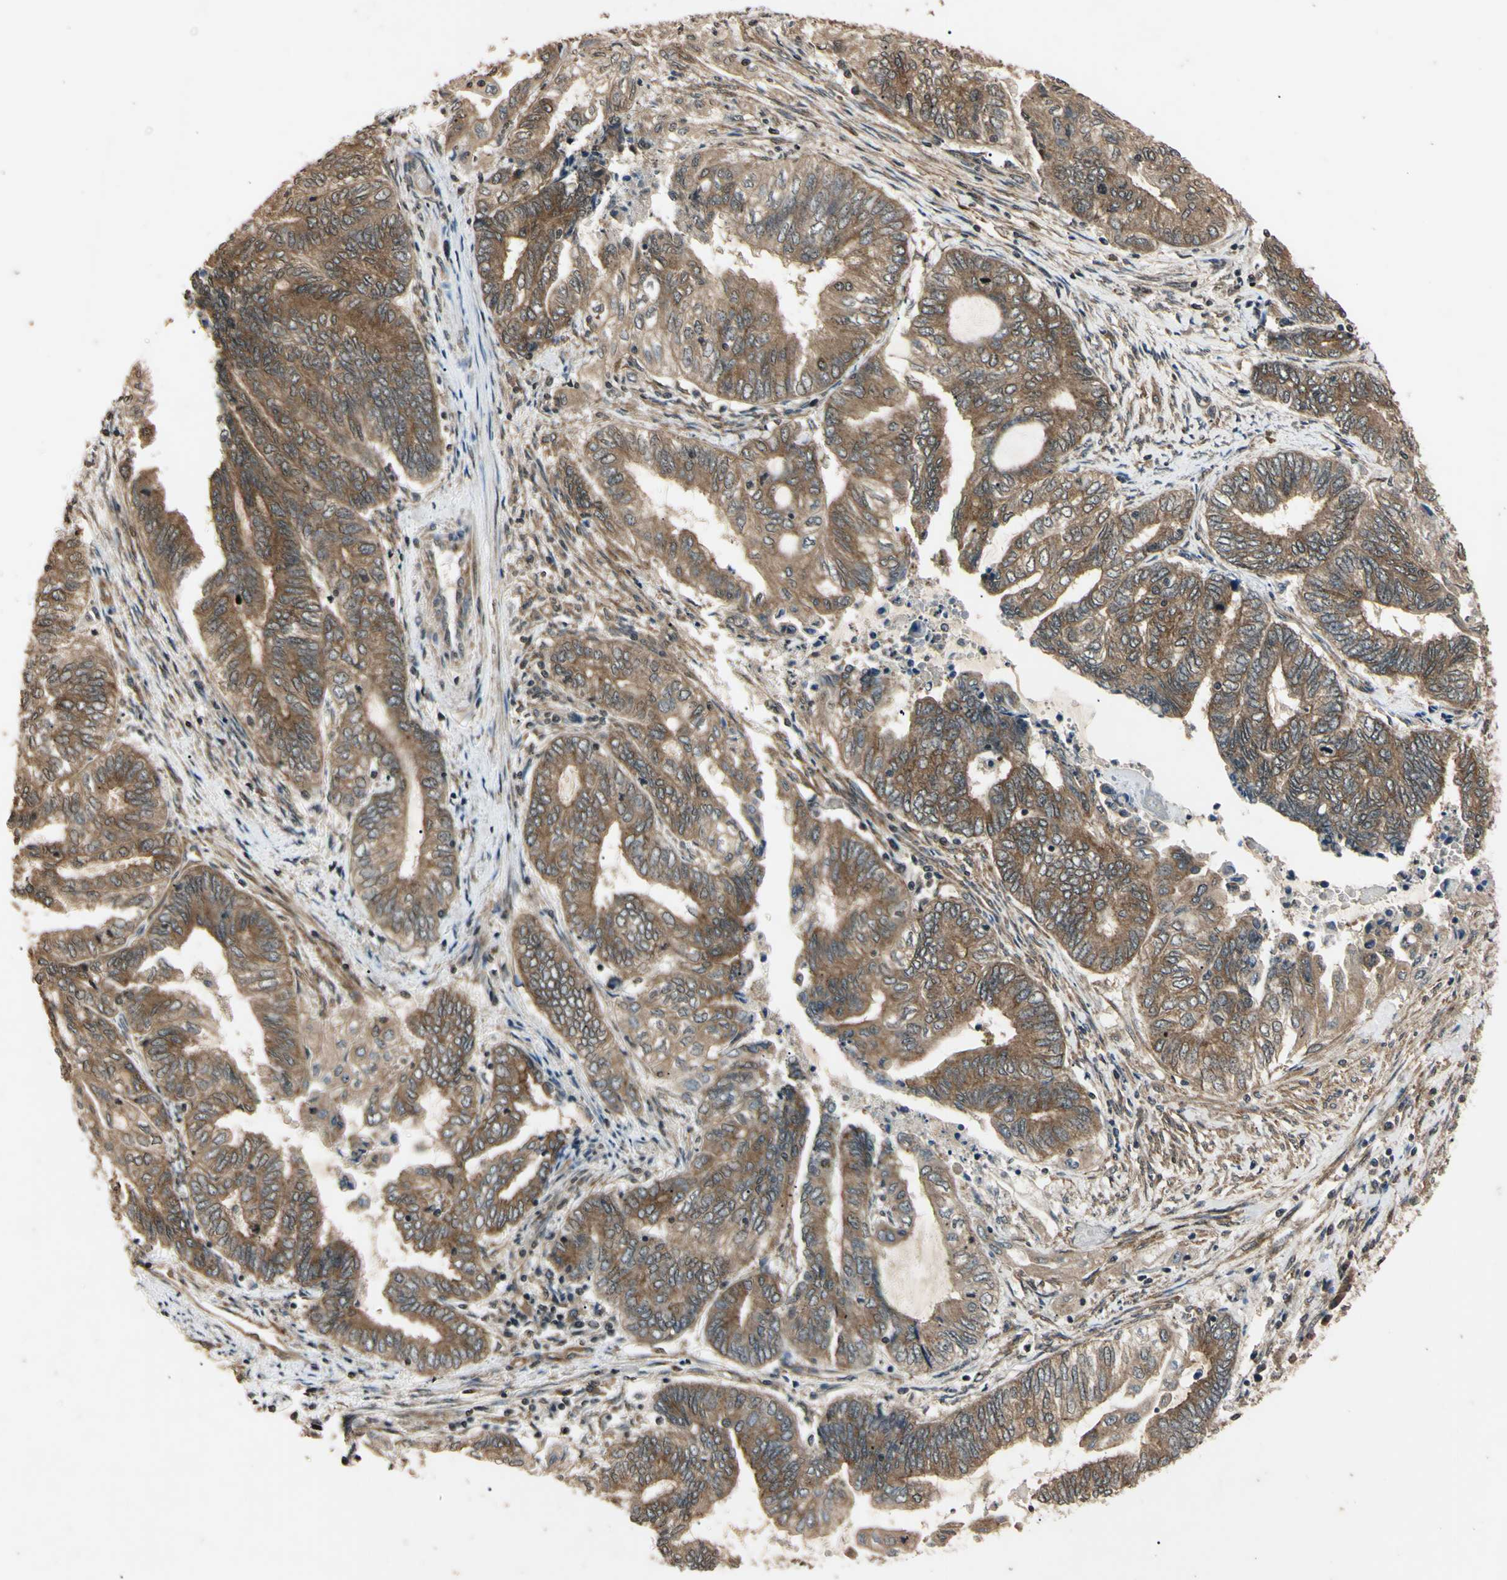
{"staining": {"intensity": "moderate", "quantity": ">75%", "location": "cytoplasmic/membranous"}, "tissue": "endometrial cancer", "cell_type": "Tumor cells", "image_type": "cancer", "snomed": [{"axis": "morphology", "description": "Adenocarcinoma, NOS"}, {"axis": "topography", "description": "Uterus"}, {"axis": "topography", "description": "Endometrium"}], "caption": "Endometrial cancer tissue displays moderate cytoplasmic/membranous staining in approximately >75% of tumor cells, visualized by immunohistochemistry. (DAB (3,3'-diaminobenzidine) IHC with brightfield microscopy, high magnification).", "gene": "EPN1", "patient": {"sex": "female", "age": 70}}